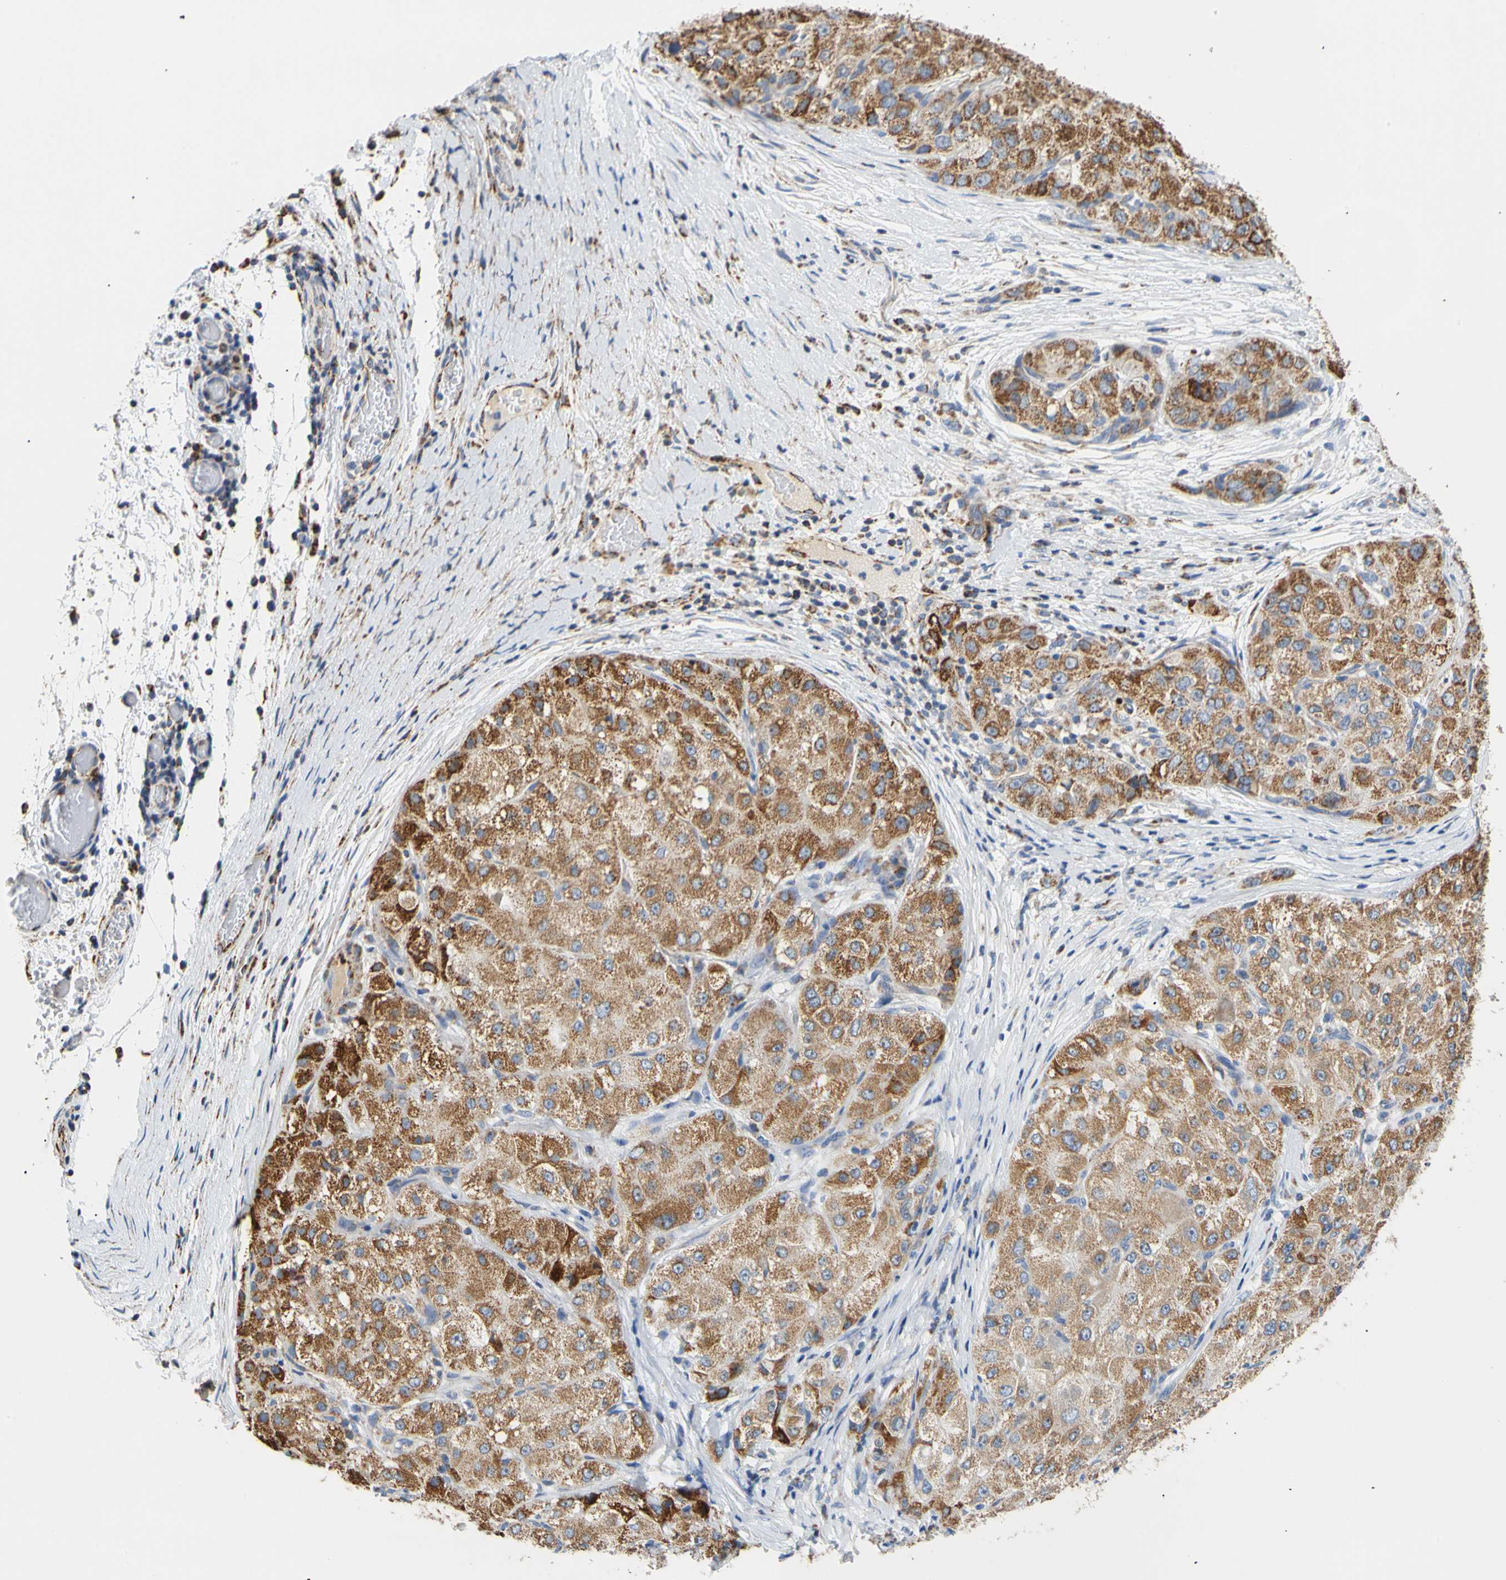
{"staining": {"intensity": "strong", "quantity": ">75%", "location": "cytoplasmic/membranous"}, "tissue": "liver cancer", "cell_type": "Tumor cells", "image_type": "cancer", "snomed": [{"axis": "morphology", "description": "Carcinoma, Hepatocellular, NOS"}, {"axis": "topography", "description": "Liver"}], "caption": "Immunohistochemical staining of hepatocellular carcinoma (liver) exhibits strong cytoplasmic/membranous protein expression in about >75% of tumor cells. (Brightfield microscopy of DAB IHC at high magnification).", "gene": "ACAT1", "patient": {"sex": "male", "age": 80}}